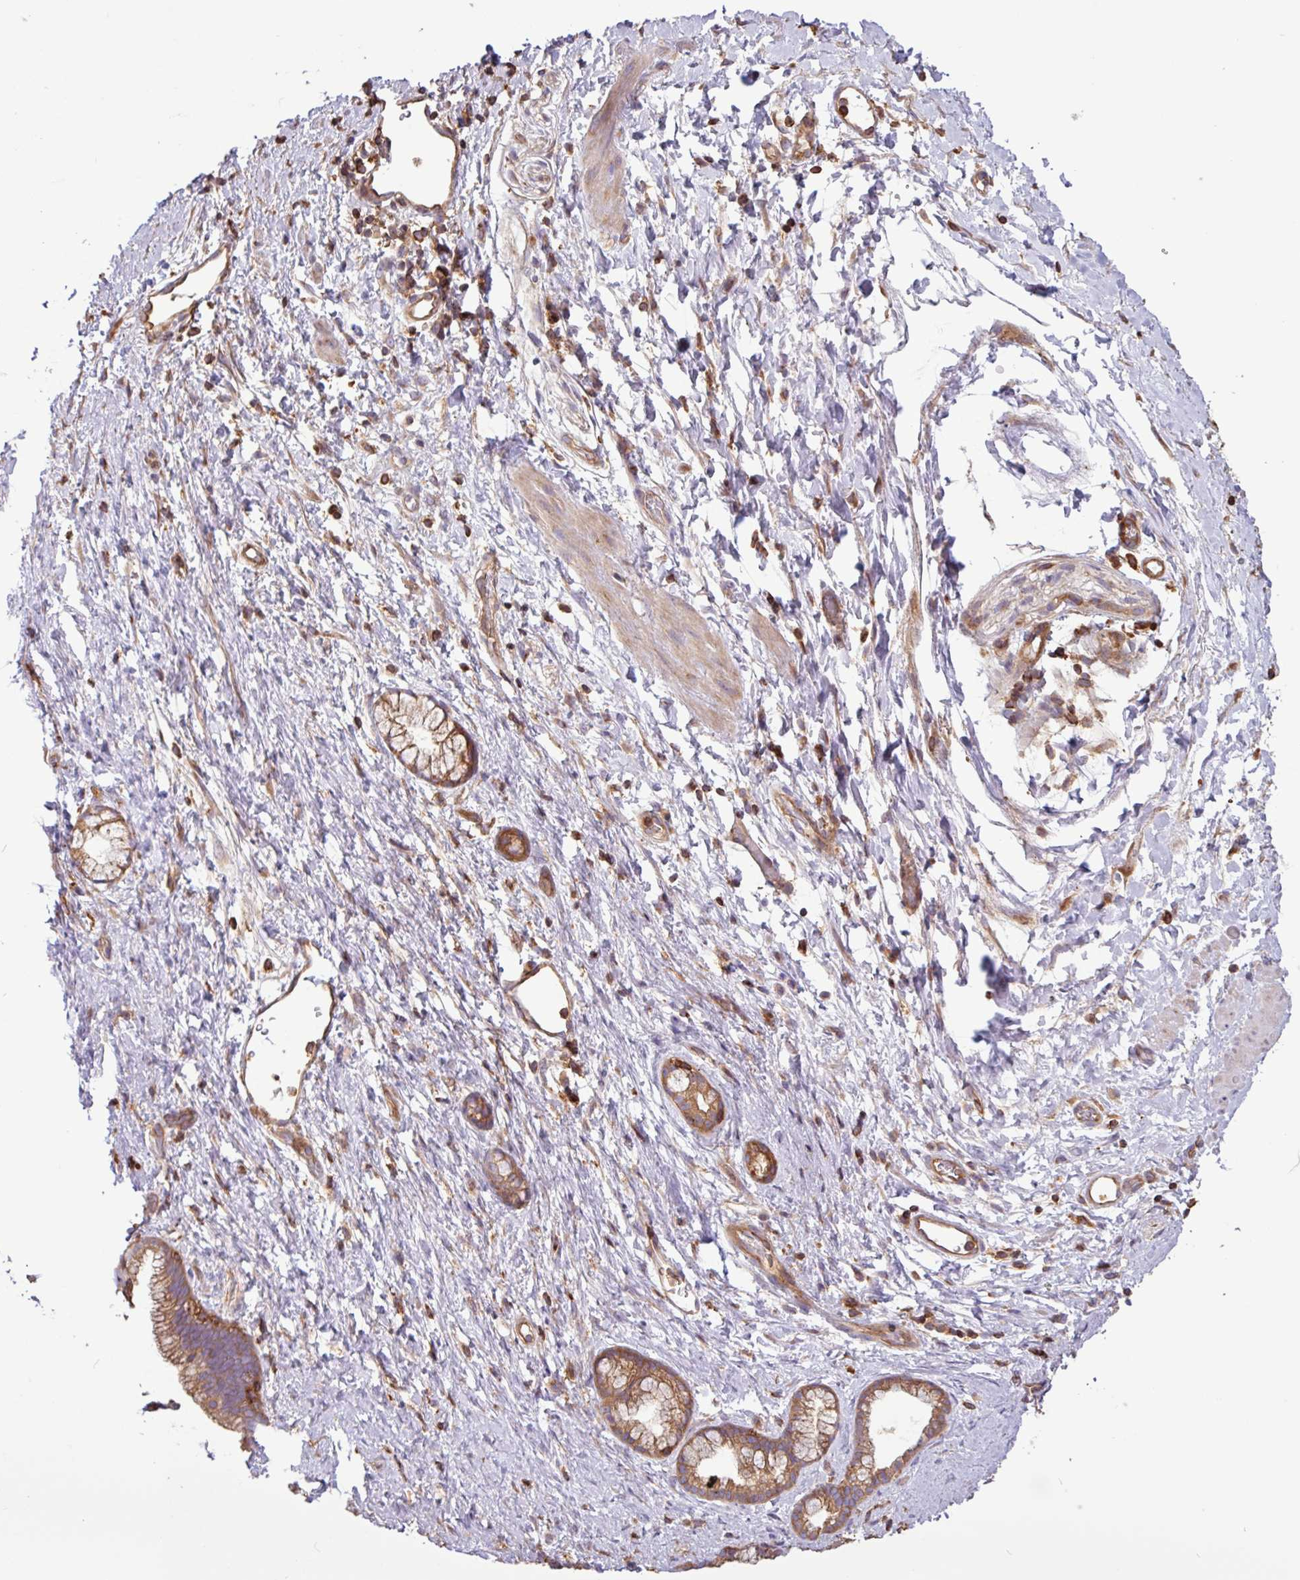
{"staining": {"intensity": "moderate", "quantity": ">75%", "location": "cytoplasmic/membranous"}, "tissue": "pancreatic cancer", "cell_type": "Tumor cells", "image_type": "cancer", "snomed": [{"axis": "morphology", "description": "Adenocarcinoma, NOS"}, {"axis": "topography", "description": "Pancreas"}], "caption": "Approximately >75% of tumor cells in human pancreatic cancer exhibit moderate cytoplasmic/membranous protein expression as visualized by brown immunohistochemical staining.", "gene": "ACTR3", "patient": {"sex": "male", "age": 68}}